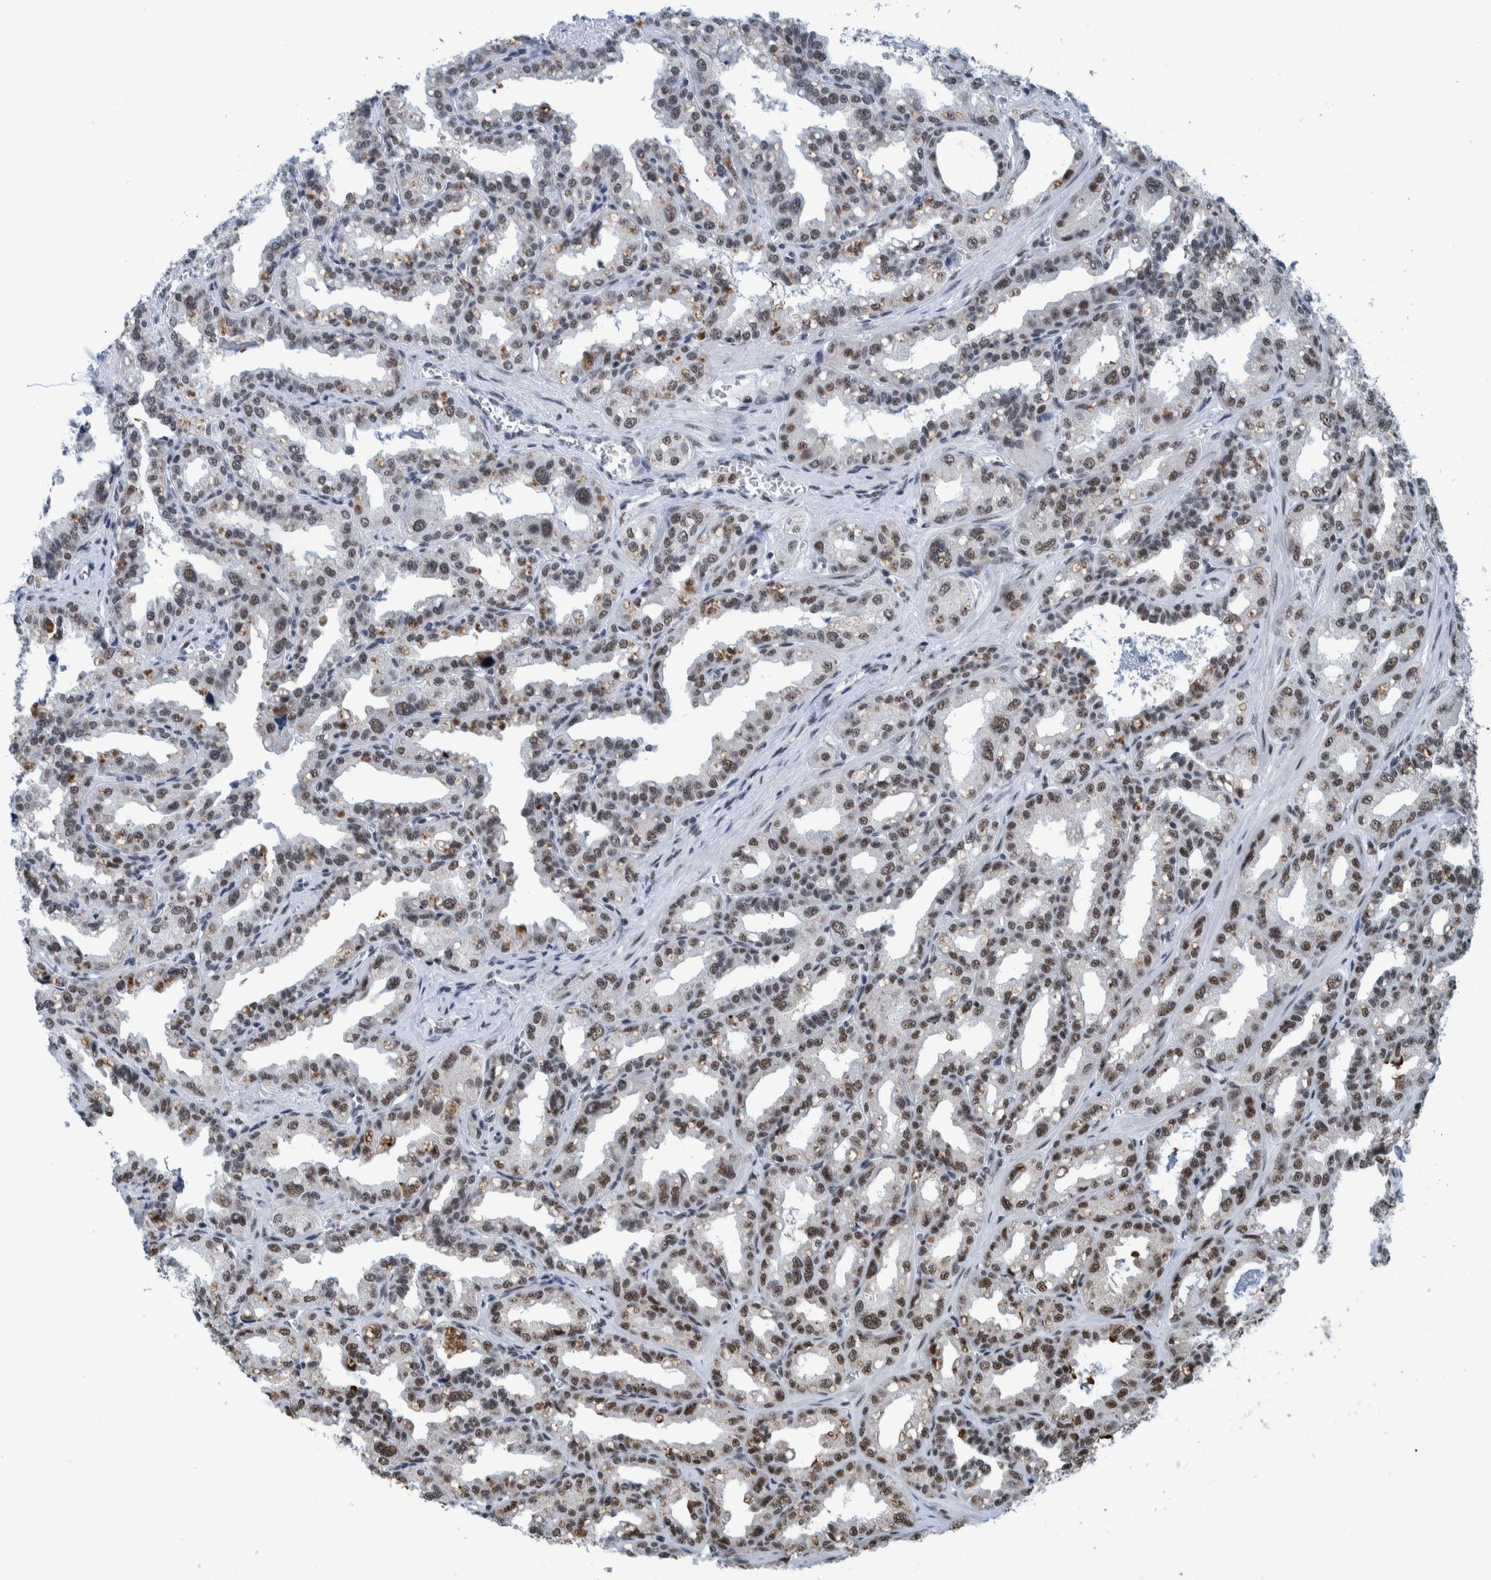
{"staining": {"intensity": "strong", "quantity": ">75%", "location": "nuclear"}, "tissue": "seminal vesicle", "cell_type": "Glandular cells", "image_type": "normal", "snomed": [{"axis": "morphology", "description": "Normal tissue, NOS"}, {"axis": "topography", "description": "Prostate"}, {"axis": "topography", "description": "Seminal veicle"}], "caption": "This photomicrograph demonstrates normal seminal vesicle stained with immunohistochemistry (IHC) to label a protein in brown. The nuclear of glandular cells show strong positivity for the protein. Nuclei are counter-stained blue.", "gene": "EFTUD2", "patient": {"sex": "male", "age": 51}}